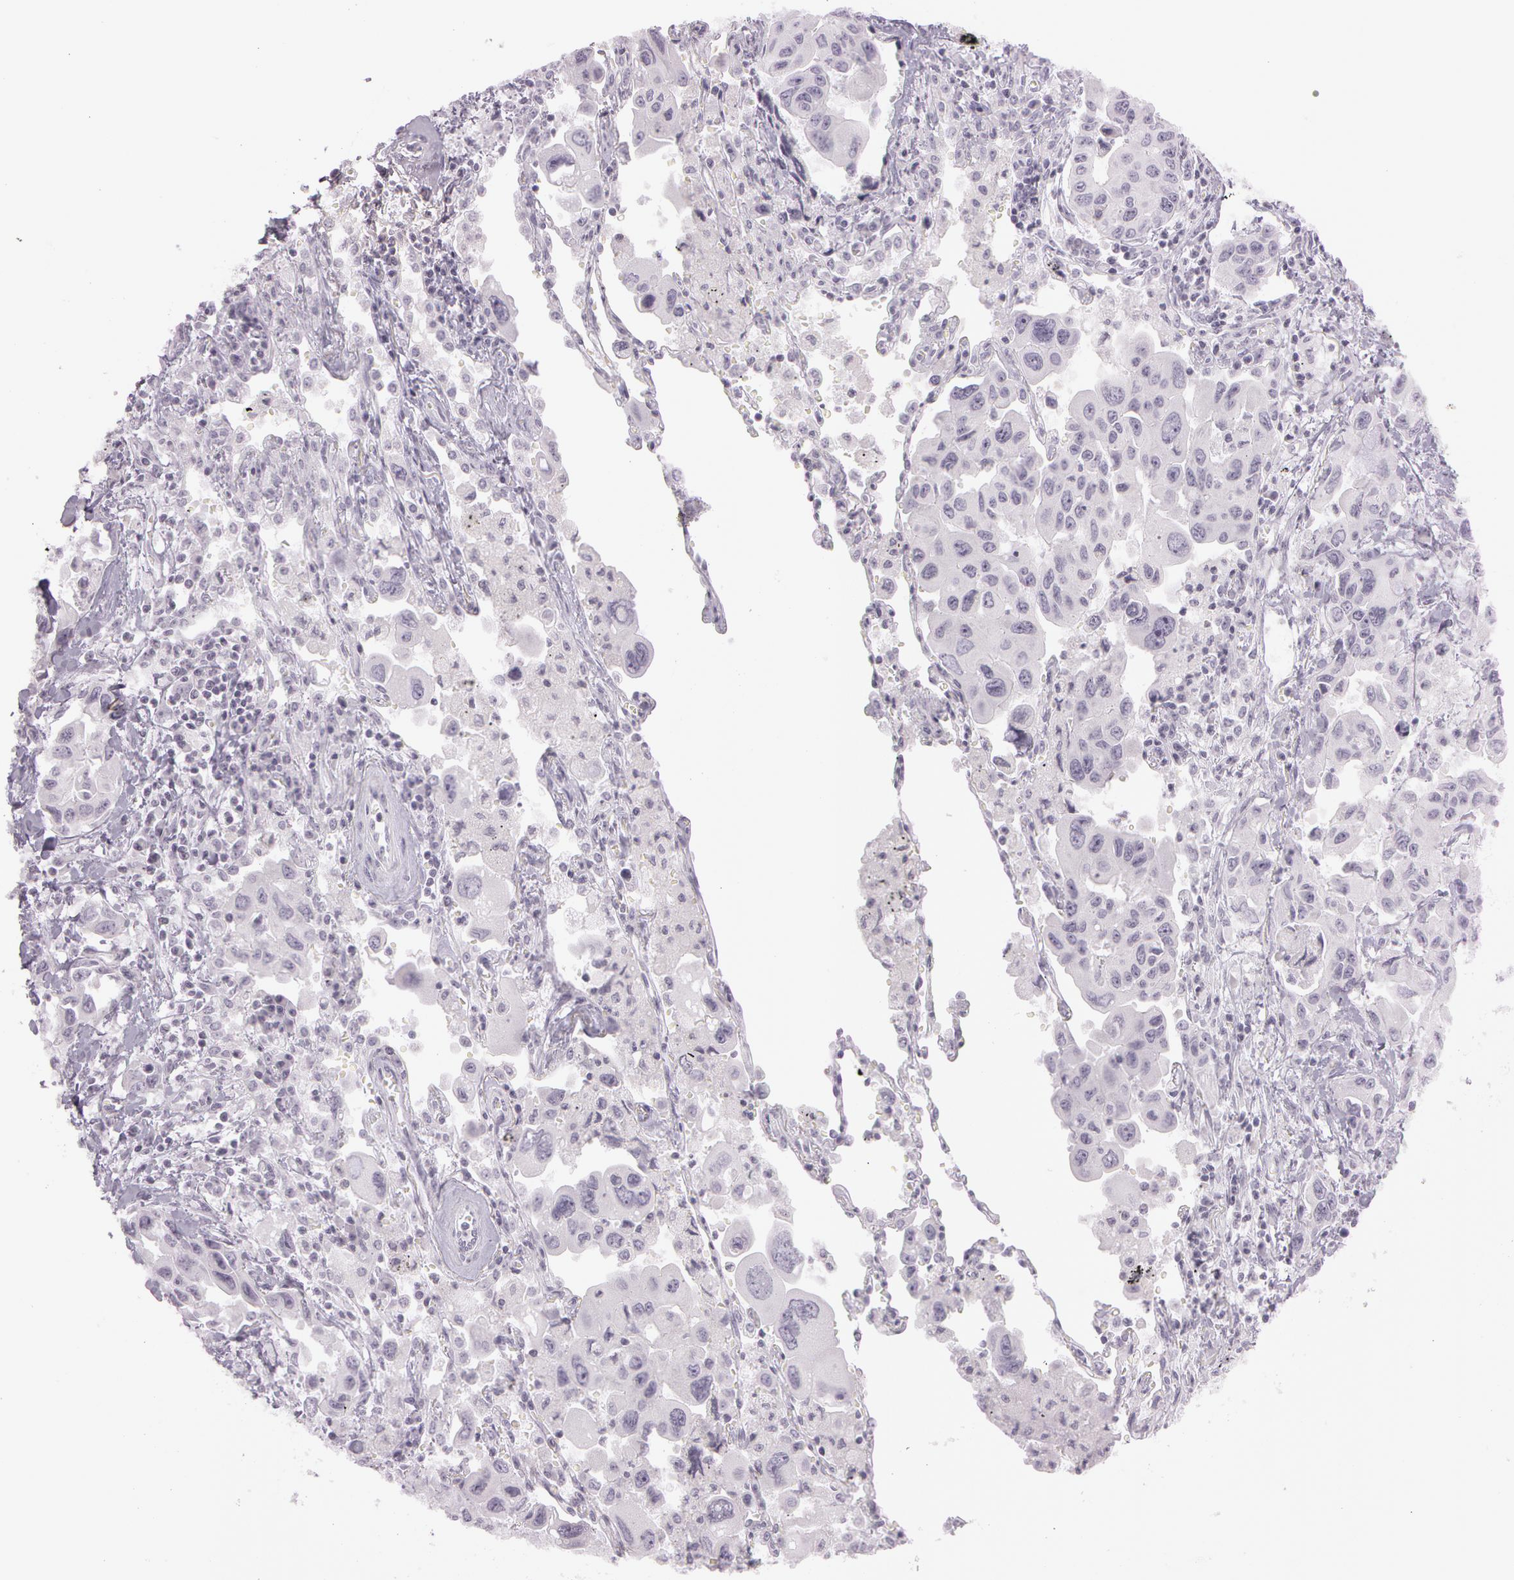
{"staining": {"intensity": "negative", "quantity": "none", "location": "none"}, "tissue": "lung cancer", "cell_type": "Tumor cells", "image_type": "cancer", "snomed": [{"axis": "morphology", "description": "Adenocarcinoma, NOS"}, {"axis": "topography", "description": "Lung"}], "caption": "High magnification brightfield microscopy of adenocarcinoma (lung) stained with DAB (brown) and counterstained with hematoxylin (blue): tumor cells show no significant staining.", "gene": "OTC", "patient": {"sex": "male", "age": 64}}